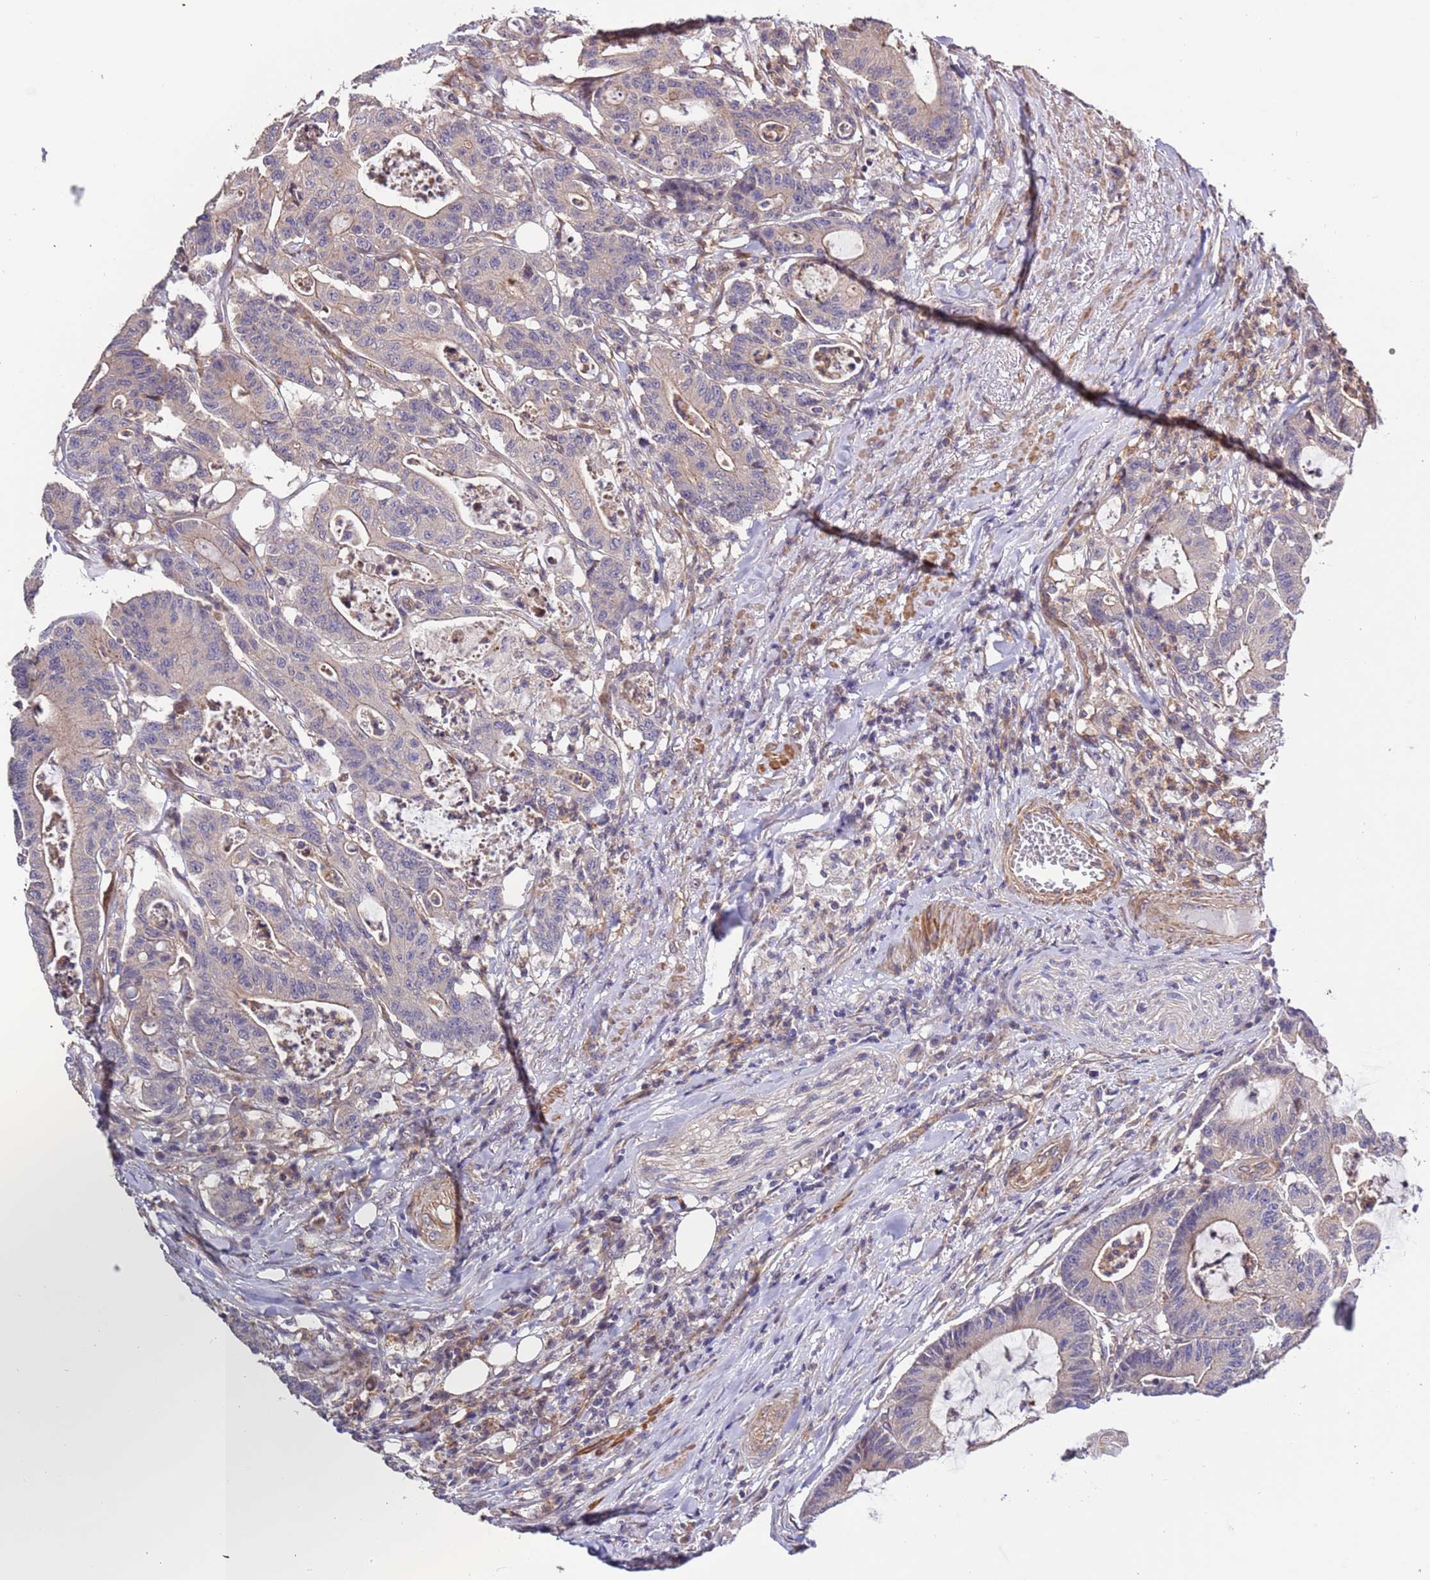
{"staining": {"intensity": "moderate", "quantity": "<25%", "location": "cytoplasmic/membranous"}, "tissue": "colorectal cancer", "cell_type": "Tumor cells", "image_type": "cancer", "snomed": [{"axis": "morphology", "description": "Adenocarcinoma, NOS"}, {"axis": "topography", "description": "Colon"}], "caption": "Colorectal cancer stained for a protein (brown) displays moderate cytoplasmic/membranous positive positivity in about <25% of tumor cells.", "gene": "LAMB4", "patient": {"sex": "female", "age": 84}}